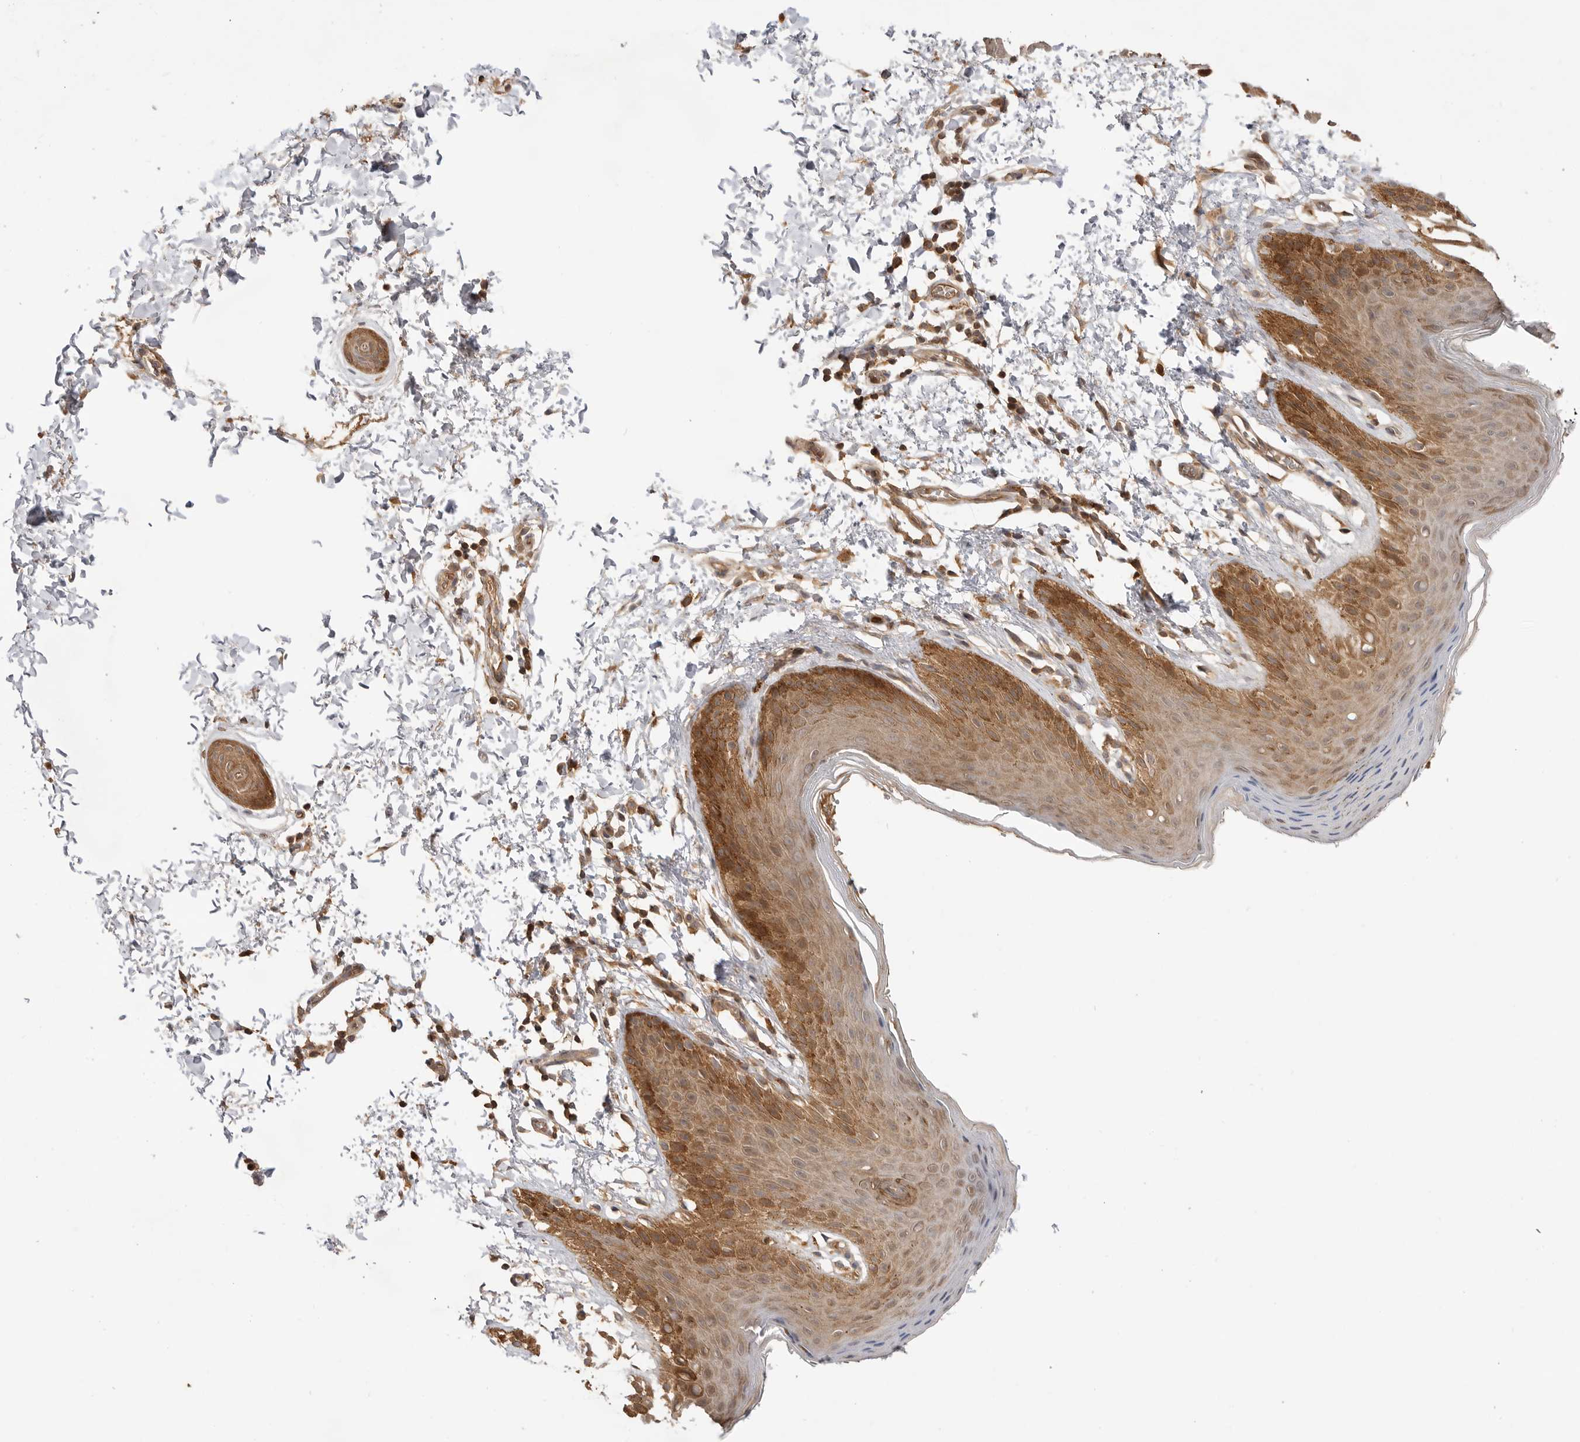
{"staining": {"intensity": "moderate", "quantity": ">75%", "location": "cytoplasmic/membranous"}, "tissue": "skin", "cell_type": "Epidermal cells", "image_type": "normal", "snomed": [{"axis": "morphology", "description": "Normal tissue, NOS"}, {"axis": "topography", "description": "Anal"}, {"axis": "topography", "description": "Peripheral nerve tissue"}], "caption": "An immunohistochemistry (IHC) photomicrograph of normal tissue is shown. Protein staining in brown labels moderate cytoplasmic/membranous positivity in skin within epidermal cells.", "gene": "CLDN12", "patient": {"sex": "male", "age": 44}}